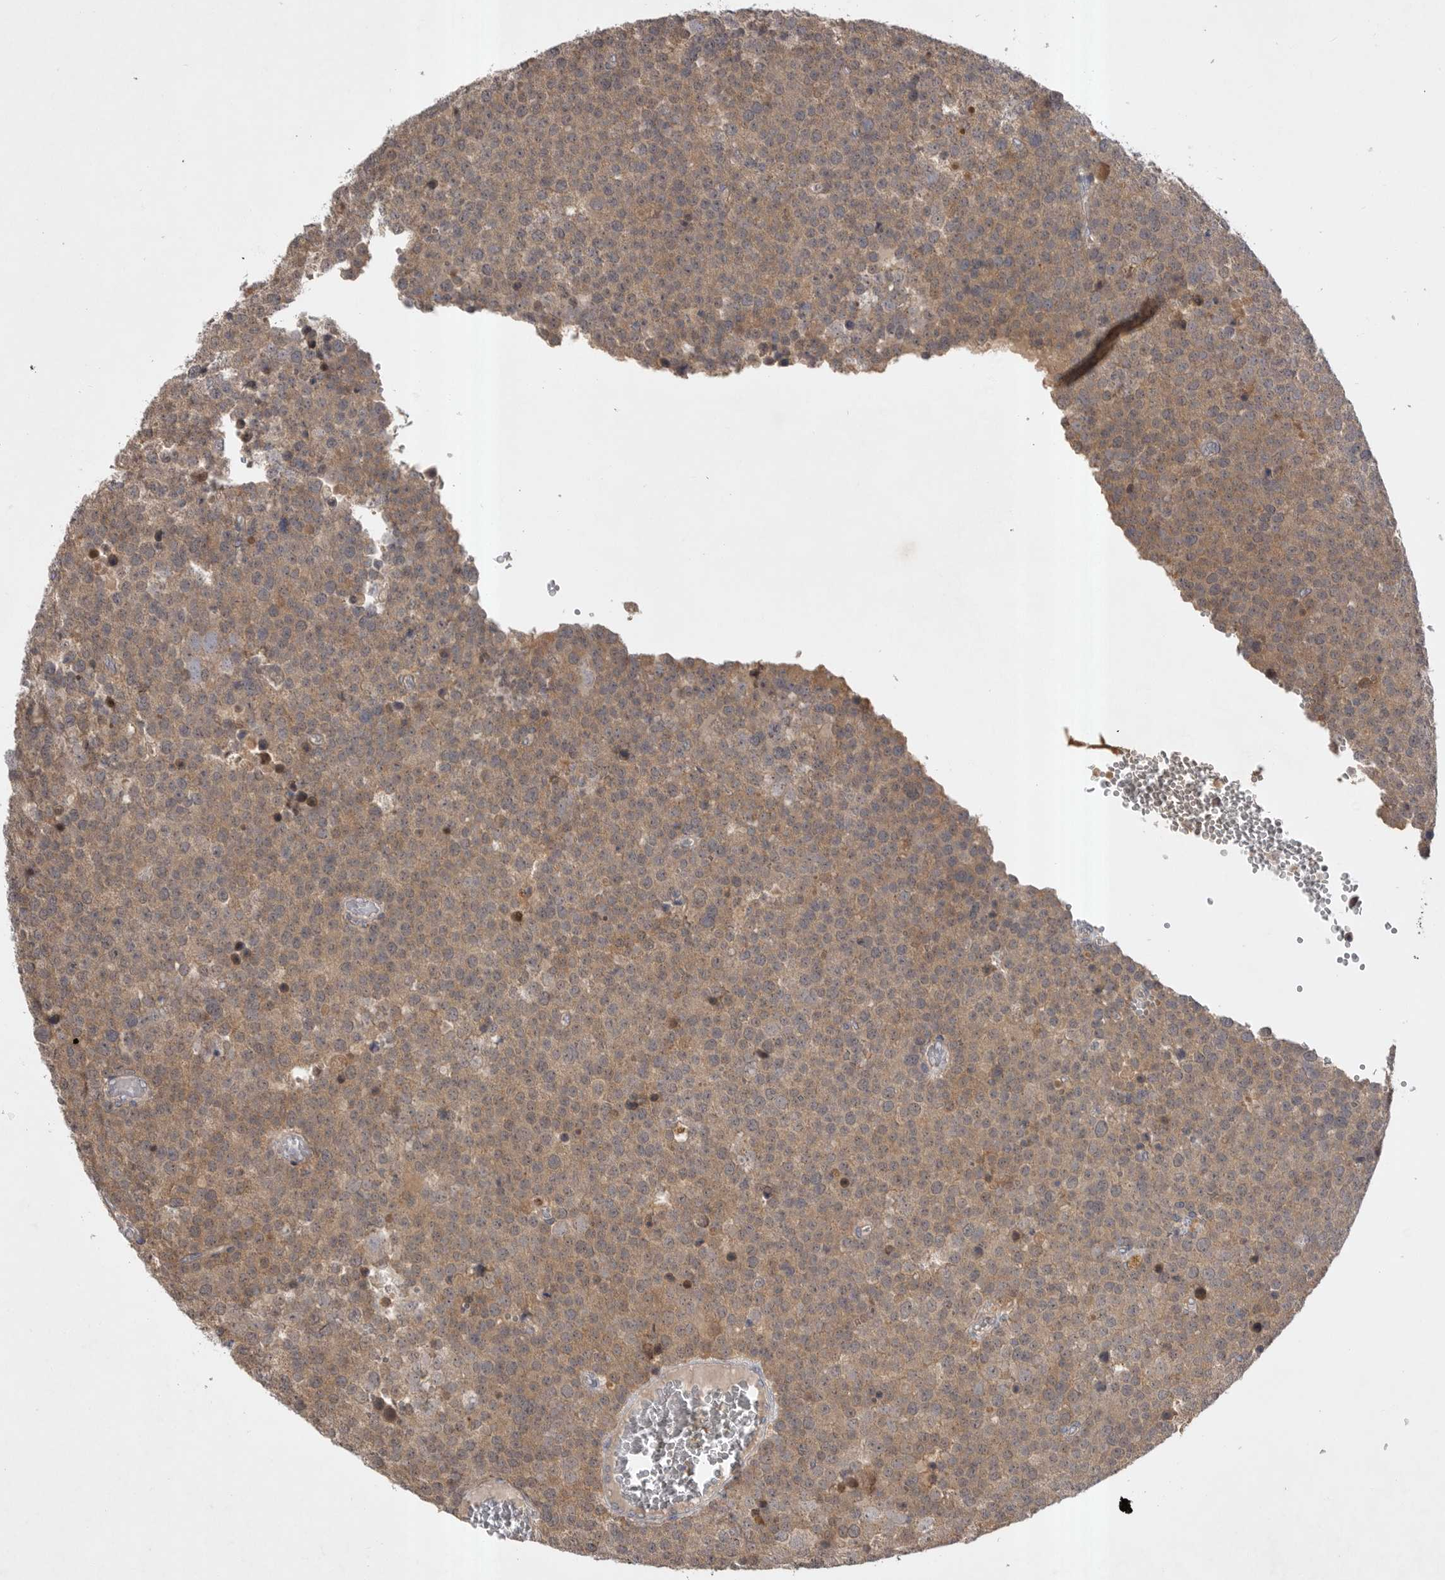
{"staining": {"intensity": "moderate", "quantity": ">75%", "location": "cytoplasmic/membranous"}, "tissue": "testis cancer", "cell_type": "Tumor cells", "image_type": "cancer", "snomed": [{"axis": "morphology", "description": "Seminoma, NOS"}, {"axis": "topography", "description": "Testis"}], "caption": "Immunohistochemistry micrograph of testis cancer stained for a protein (brown), which displays medium levels of moderate cytoplasmic/membranous expression in approximately >75% of tumor cells.", "gene": "DHDDS", "patient": {"sex": "male", "age": 71}}